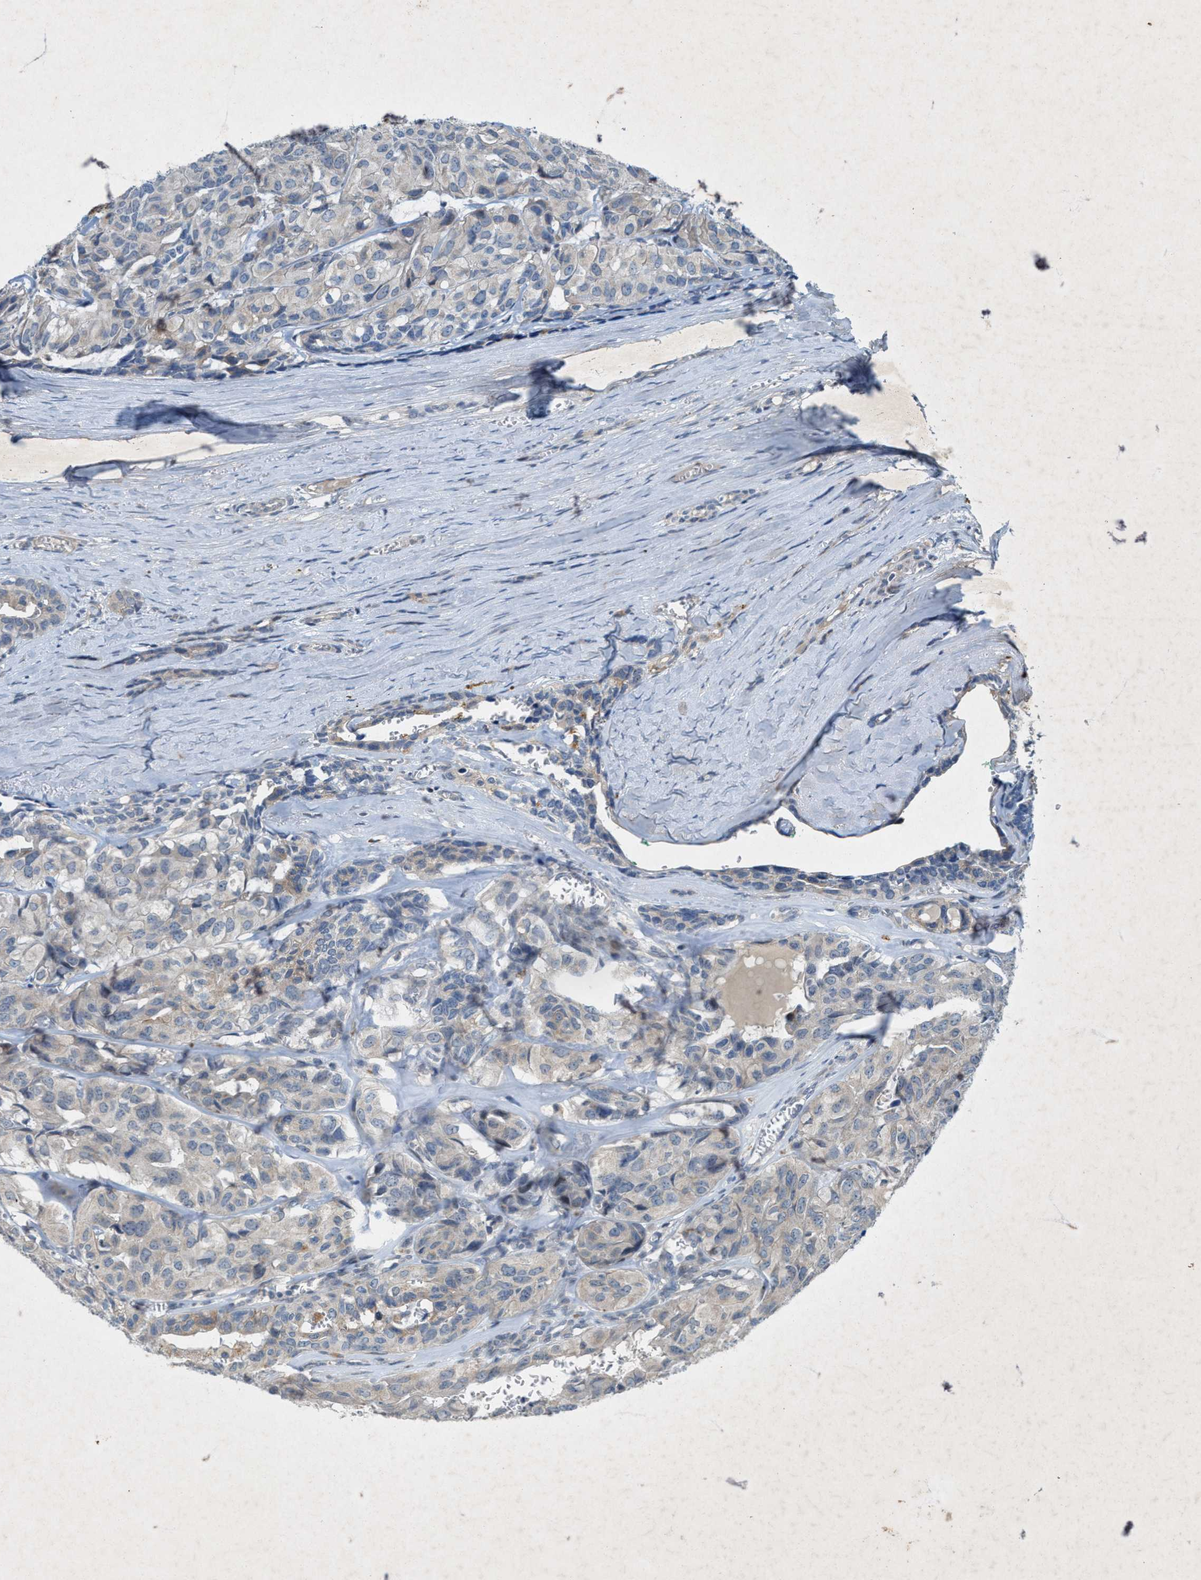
{"staining": {"intensity": "negative", "quantity": "none", "location": "none"}, "tissue": "head and neck cancer", "cell_type": "Tumor cells", "image_type": "cancer", "snomed": [{"axis": "morphology", "description": "Adenocarcinoma, NOS"}, {"axis": "topography", "description": "Salivary gland, NOS"}, {"axis": "topography", "description": "Head-Neck"}], "caption": "DAB immunohistochemical staining of human head and neck cancer (adenocarcinoma) shows no significant positivity in tumor cells.", "gene": "URGCP", "patient": {"sex": "female", "age": 76}}